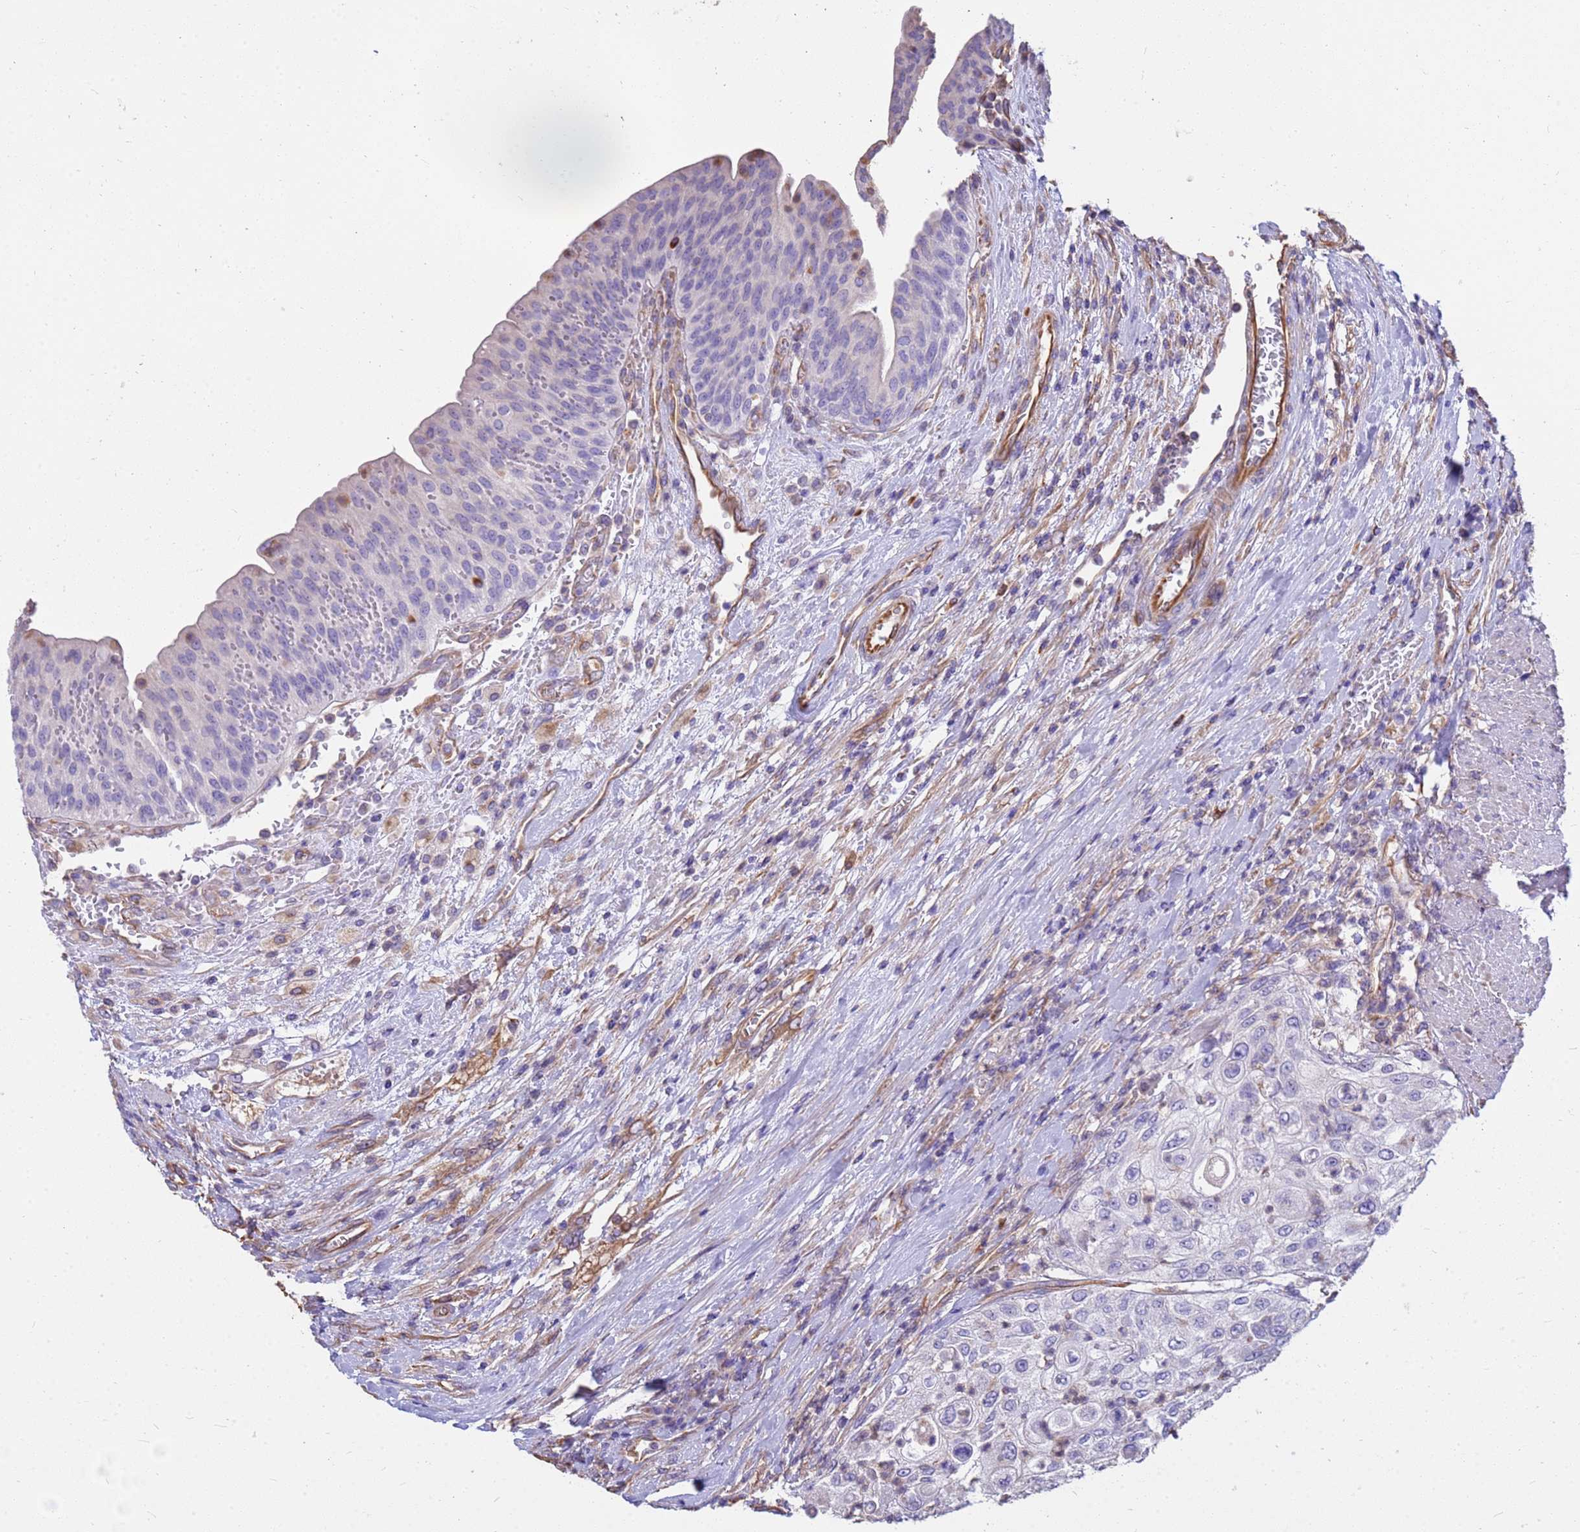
{"staining": {"intensity": "negative", "quantity": "none", "location": "none"}, "tissue": "urothelial cancer", "cell_type": "Tumor cells", "image_type": "cancer", "snomed": [{"axis": "morphology", "description": "Urothelial carcinoma, High grade"}, {"axis": "topography", "description": "Urinary bladder"}], "caption": "Immunohistochemical staining of human urothelial carcinoma (high-grade) exhibits no significant expression in tumor cells.", "gene": "TCEAL3", "patient": {"sex": "female", "age": 79}}